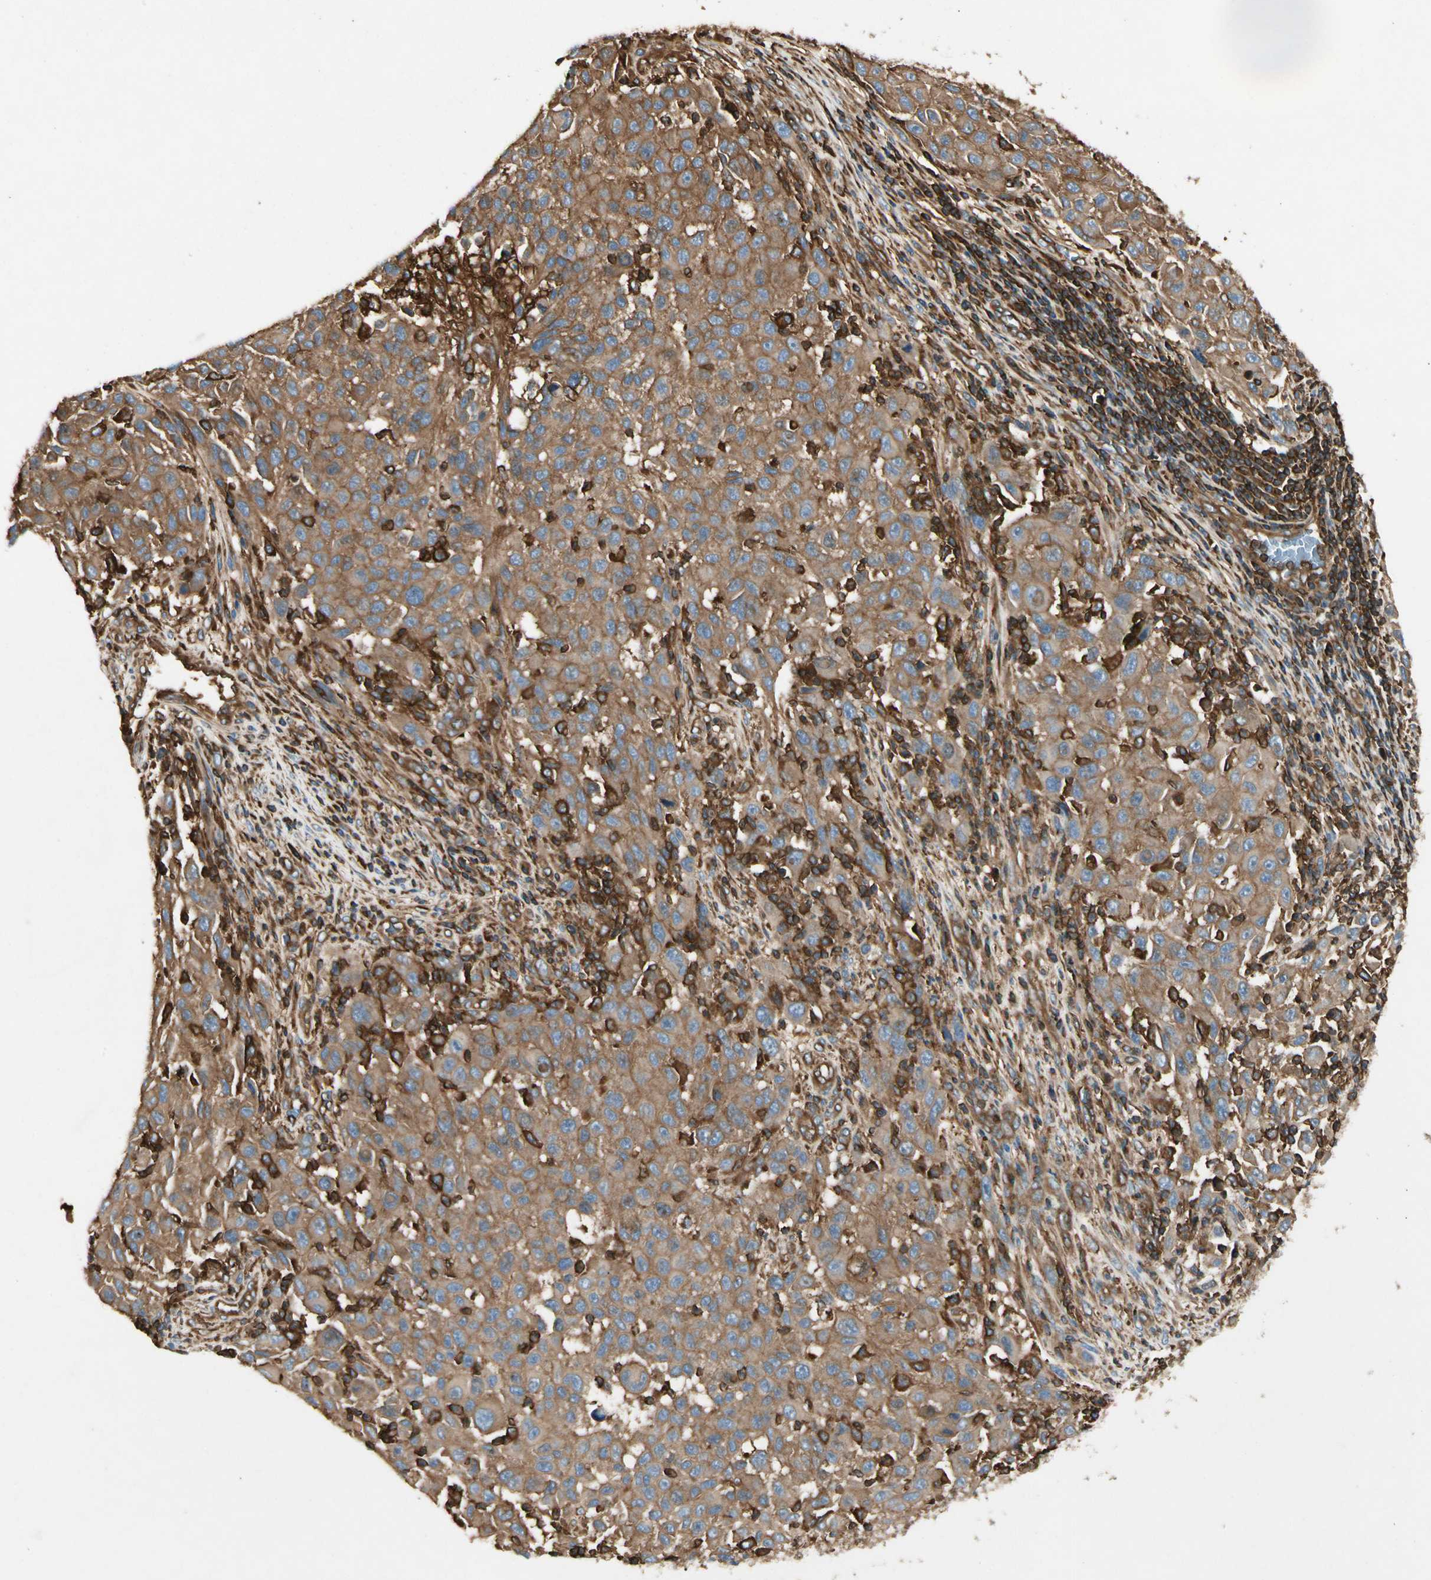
{"staining": {"intensity": "moderate", "quantity": ">75%", "location": "cytoplasmic/membranous"}, "tissue": "melanoma", "cell_type": "Tumor cells", "image_type": "cancer", "snomed": [{"axis": "morphology", "description": "Malignant melanoma, Metastatic site"}, {"axis": "topography", "description": "Lymph node"}], "caption": "Protein expression analysis of human melanoma reveals moderate cytoplasmic/membranous positivity in approximately >75% of tumor cells.", "gene": "ARPC2", "patient": {"sex": "male", "age": 61}}